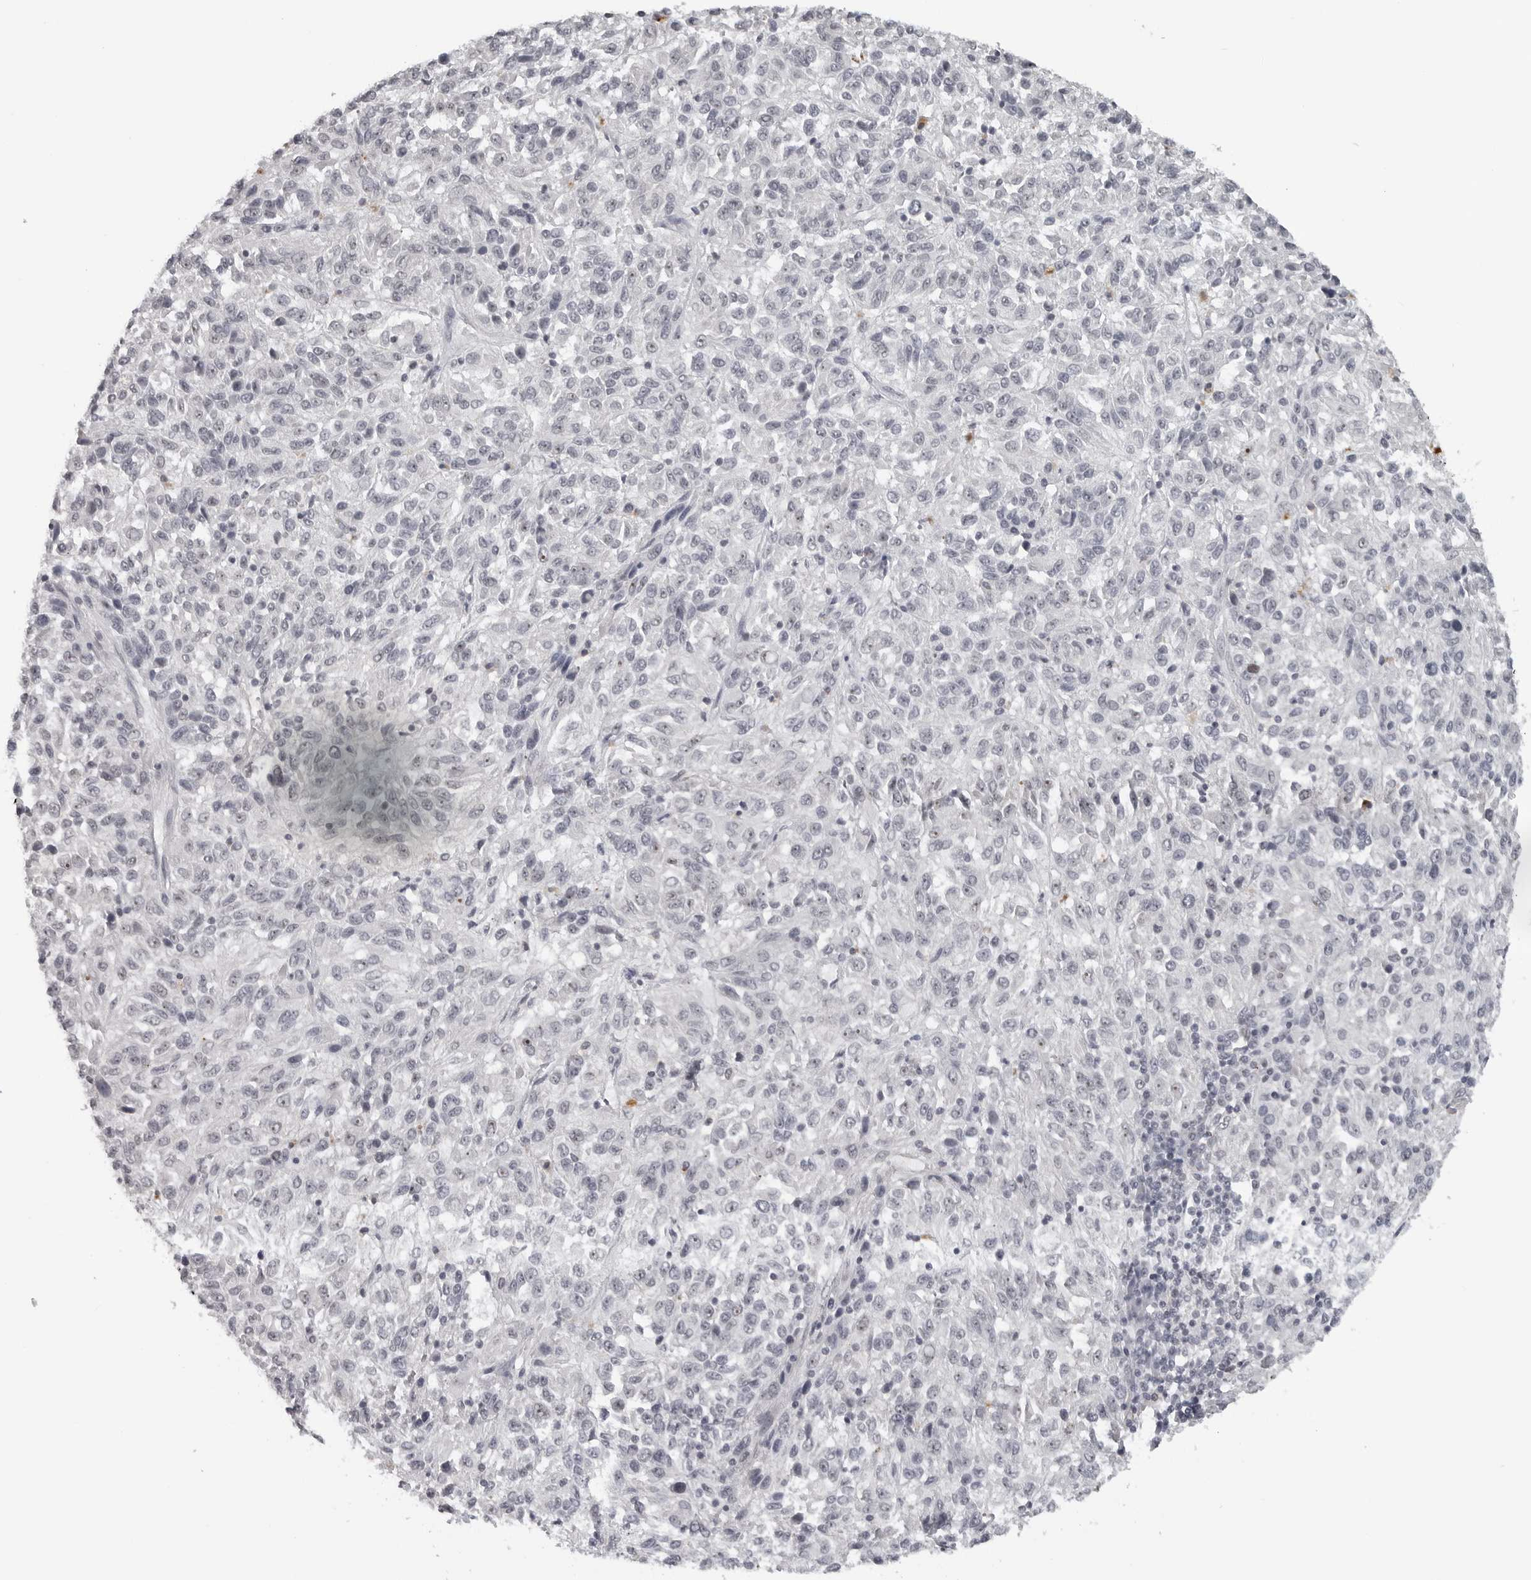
{"staining": {"intensity": "weak", "quantity": "<25%", "location": "nuclear"}, "tissue": "melanoma", "cell_type": "Tumor cells", "image_type": "cancer", "snomed": [{"axis": "morphology", "description": "Malignant melanoma, Metastatic site"}, {"axis": "topography", "description": "Lung"}], "caption": "Immunohistochemistry (IHC) of malignant melanoma (metastatic site) displays no expression in tumor cells. (Stains: DAB immunohistochemistry with hematoxylin counter stain, Microscopy: brightfield microscopy at high magnification).", "gene": "DDX54", "patient": {"sex": "male", "age": 64}}